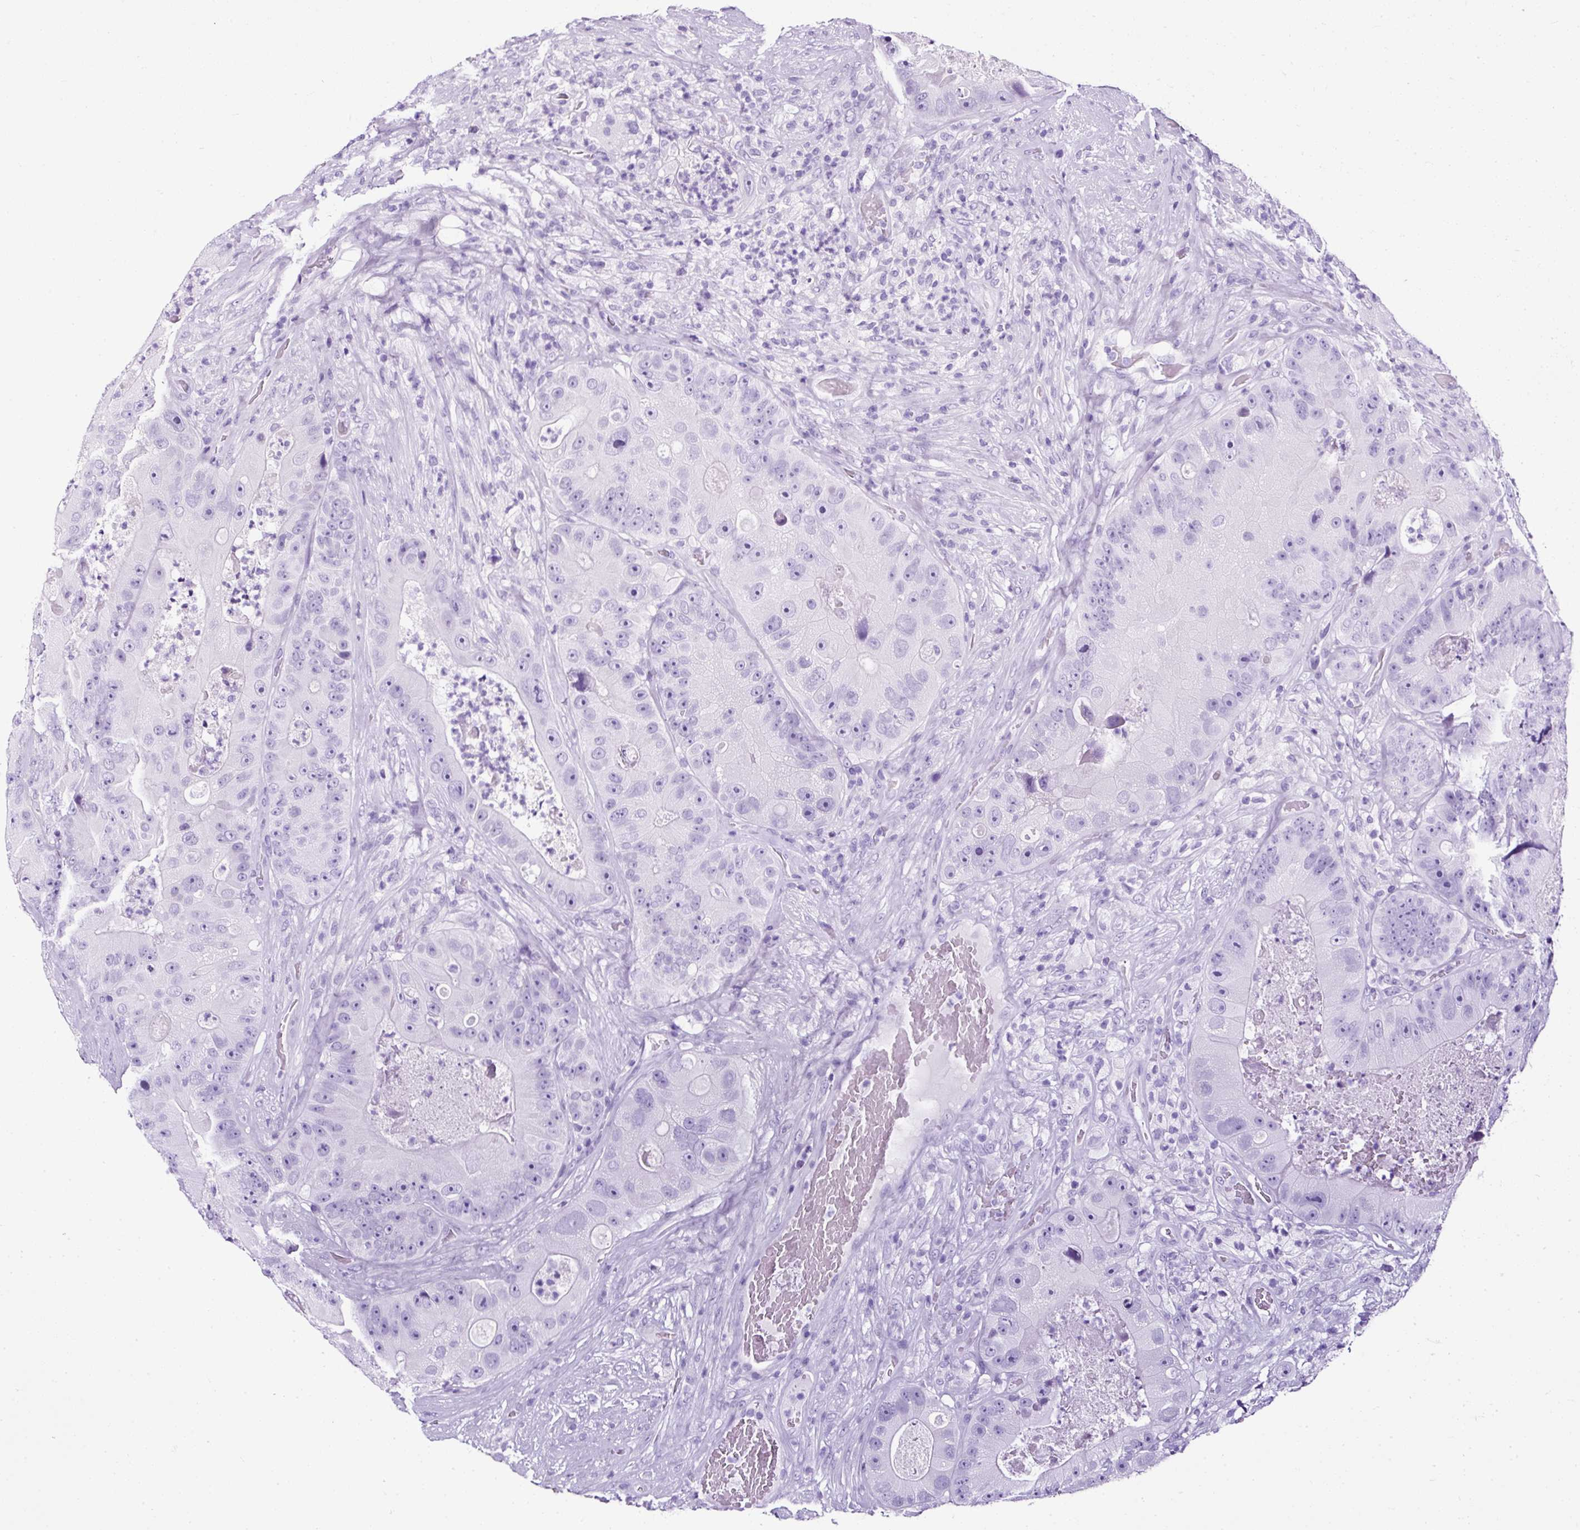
{"staining": {"intensity": "negative", "quantity": "none", "location": "none"}, "tissue": "colorectal cancer", "cell_type": "Tumor cells", "image_type": "cancer", "snomed": [{"axis": "morphology", "description": "Adenocarcinoma, NOS"}, {"axis": "topography", "description": "Colon"}], "caption": "Protein analysis of colorectal cancer (adenocarcinoma) exhibits no significant staining in tumor cells.", "gene": "NTS", "patient": {"sex": "female", "age": 86}}